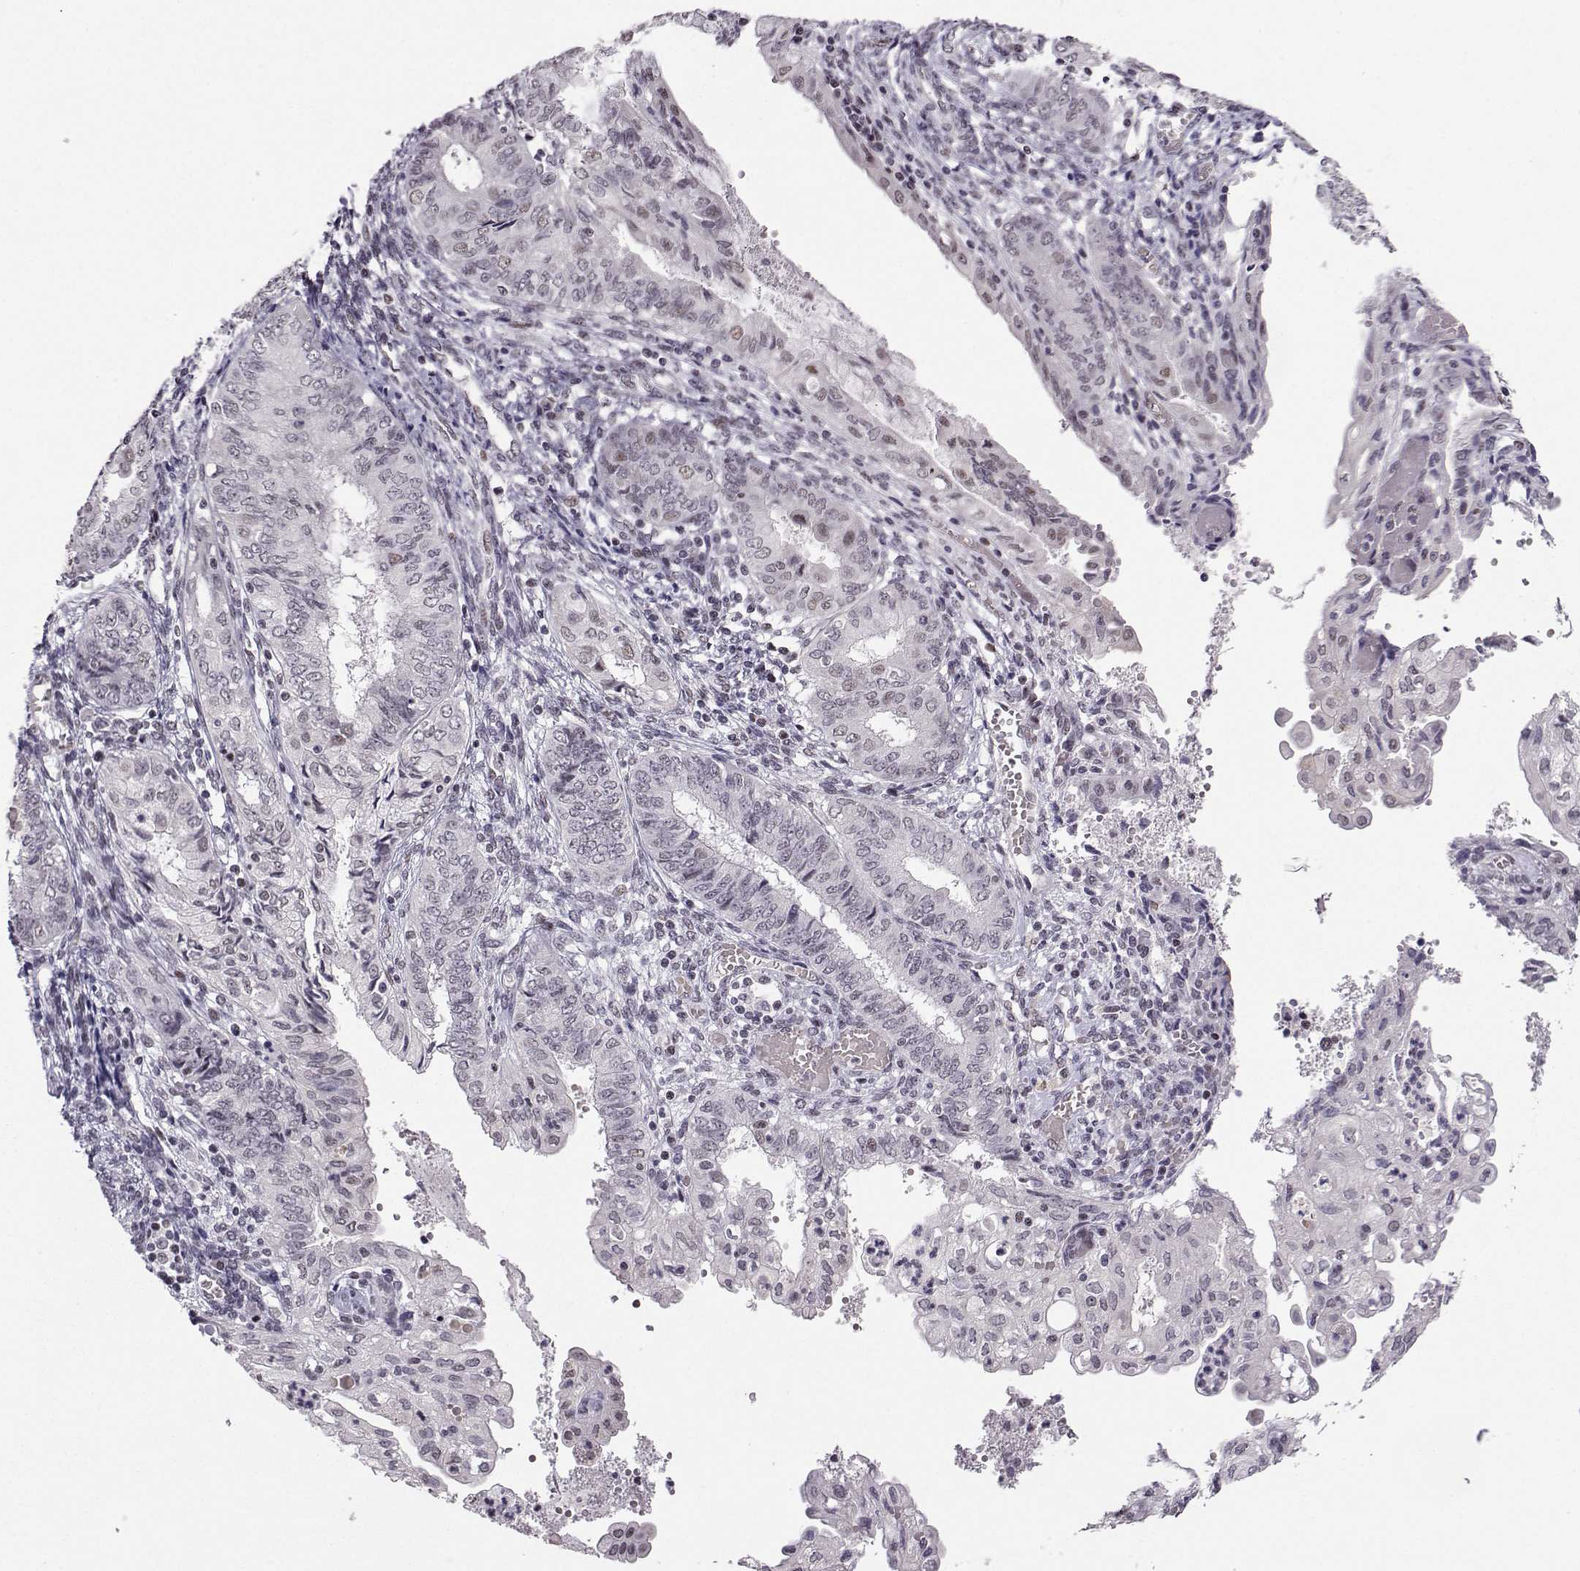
{"staining": {"intensity": "negative", "quantity": "none", "location": "none"}, "tissue": "endometrial cancer", "cell_type": "Tumor cells", "image_type": "cancer", "snomed": [{"axis": "morphology", "description": "Adenocarcinoma, NOS"}, {"axis": "topography", "description": "Endometrium"}], "caption": "High power microscopy micrograph of an immunohistochemistry image of endometrial cancer, revealing no significant expression in tumor cells.", "gene": "LIN28A", "patient": {"sex": "female", "age": 68}}